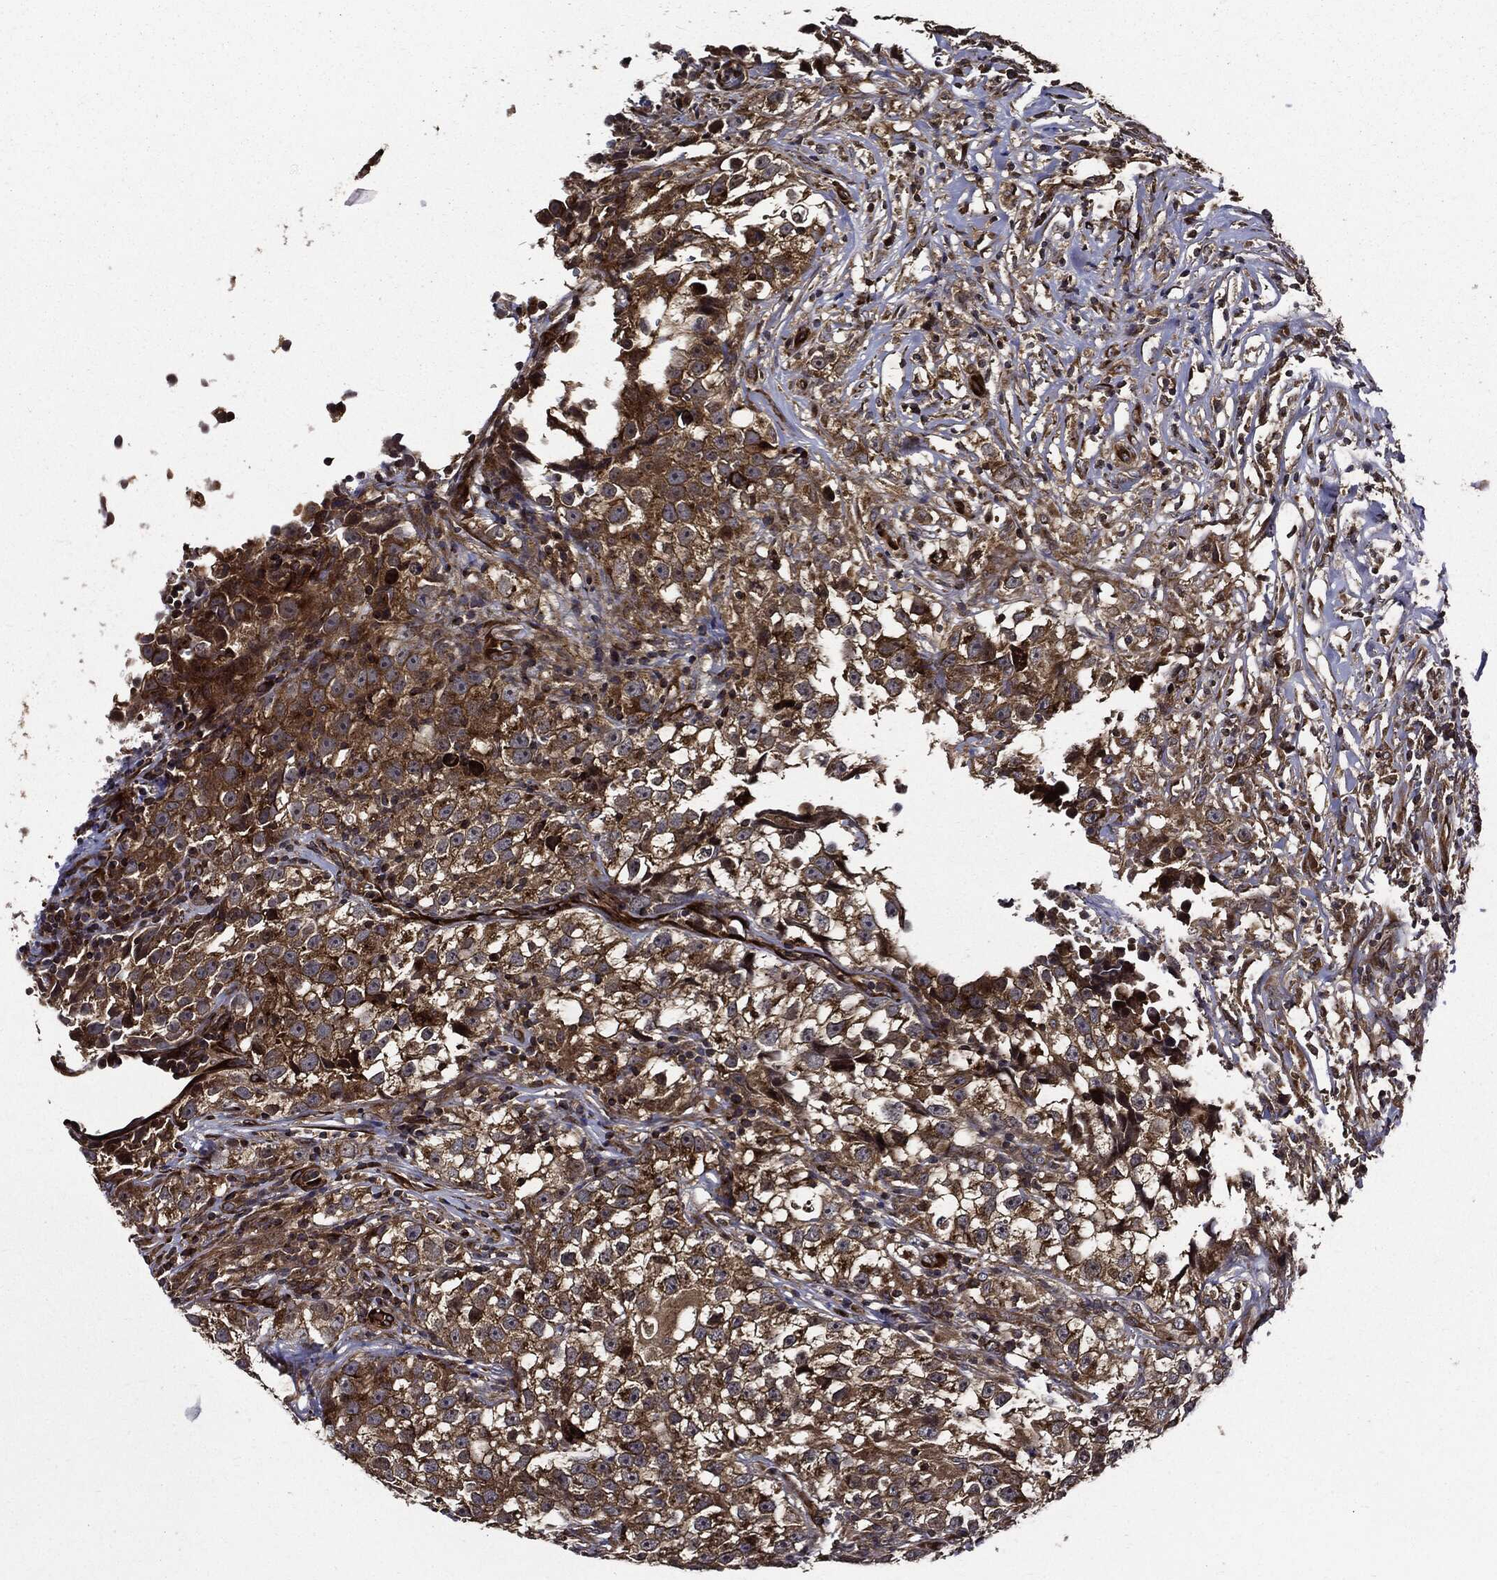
{"staining": {"intensity": "moderate", "quantity": ">75%", "location": "cytoplasmic/membranous"}, "tissue": "testis cancer", "cell_type": "Tumor cells", "image_type": "cancer", "snomed": [{"axis": "morphology", "description": "Seminoma, NOS"}, {"axis": "topography", "description": "Testis"}], "caption": "This micrograph demonstrates testis seminoma stained with immunohistochemistry to label a protein in brown. The cytoplasmic/membranous of tumor cells show moderate positivity for the protein. Nuclei are counter-stained blue.", "gene": "HTT", "patient": {"sex": "male", "age": 46}}